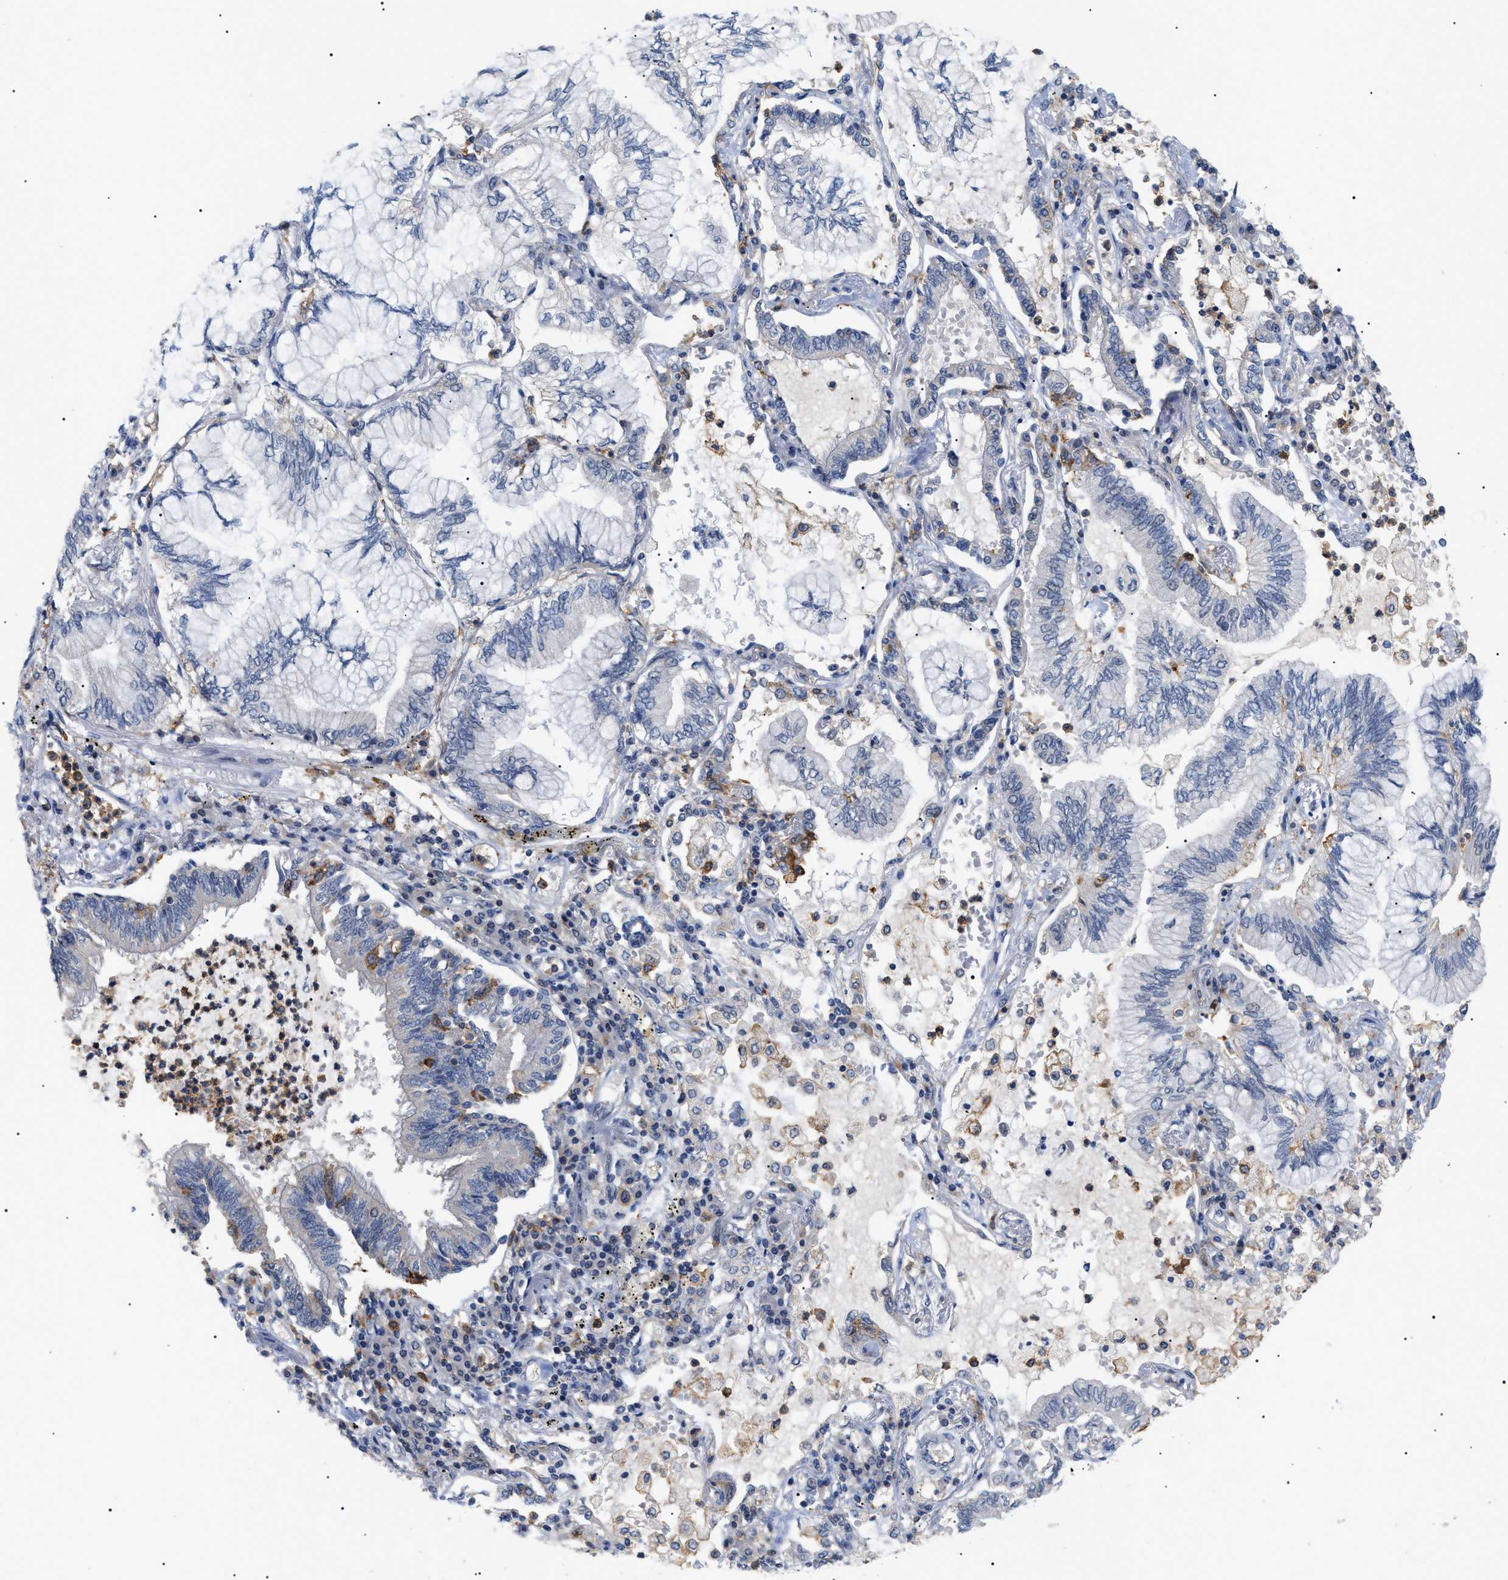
{"staining": {"intensity": "negative", "quantity": "none", "location": "none"}, "tissue": "lung cancer", "cell_type": "Tumor cells", "image_type": "cancer", "snomed": [{"axis": "morphology", "description": "Normal tissue, NOS"}, {"axis": "morphology", "description": "Adenocarcinoma, NOS"}, {"axis": "topography", "description": "Bronchus"}, {"axis": "topography", "description": "Lung"}], "caption": "There is no significant positivity in tumor cells of adenocarcinoma (lung).", "gene": "CD300A", "patient": {"sex": "female", "age": 70}}